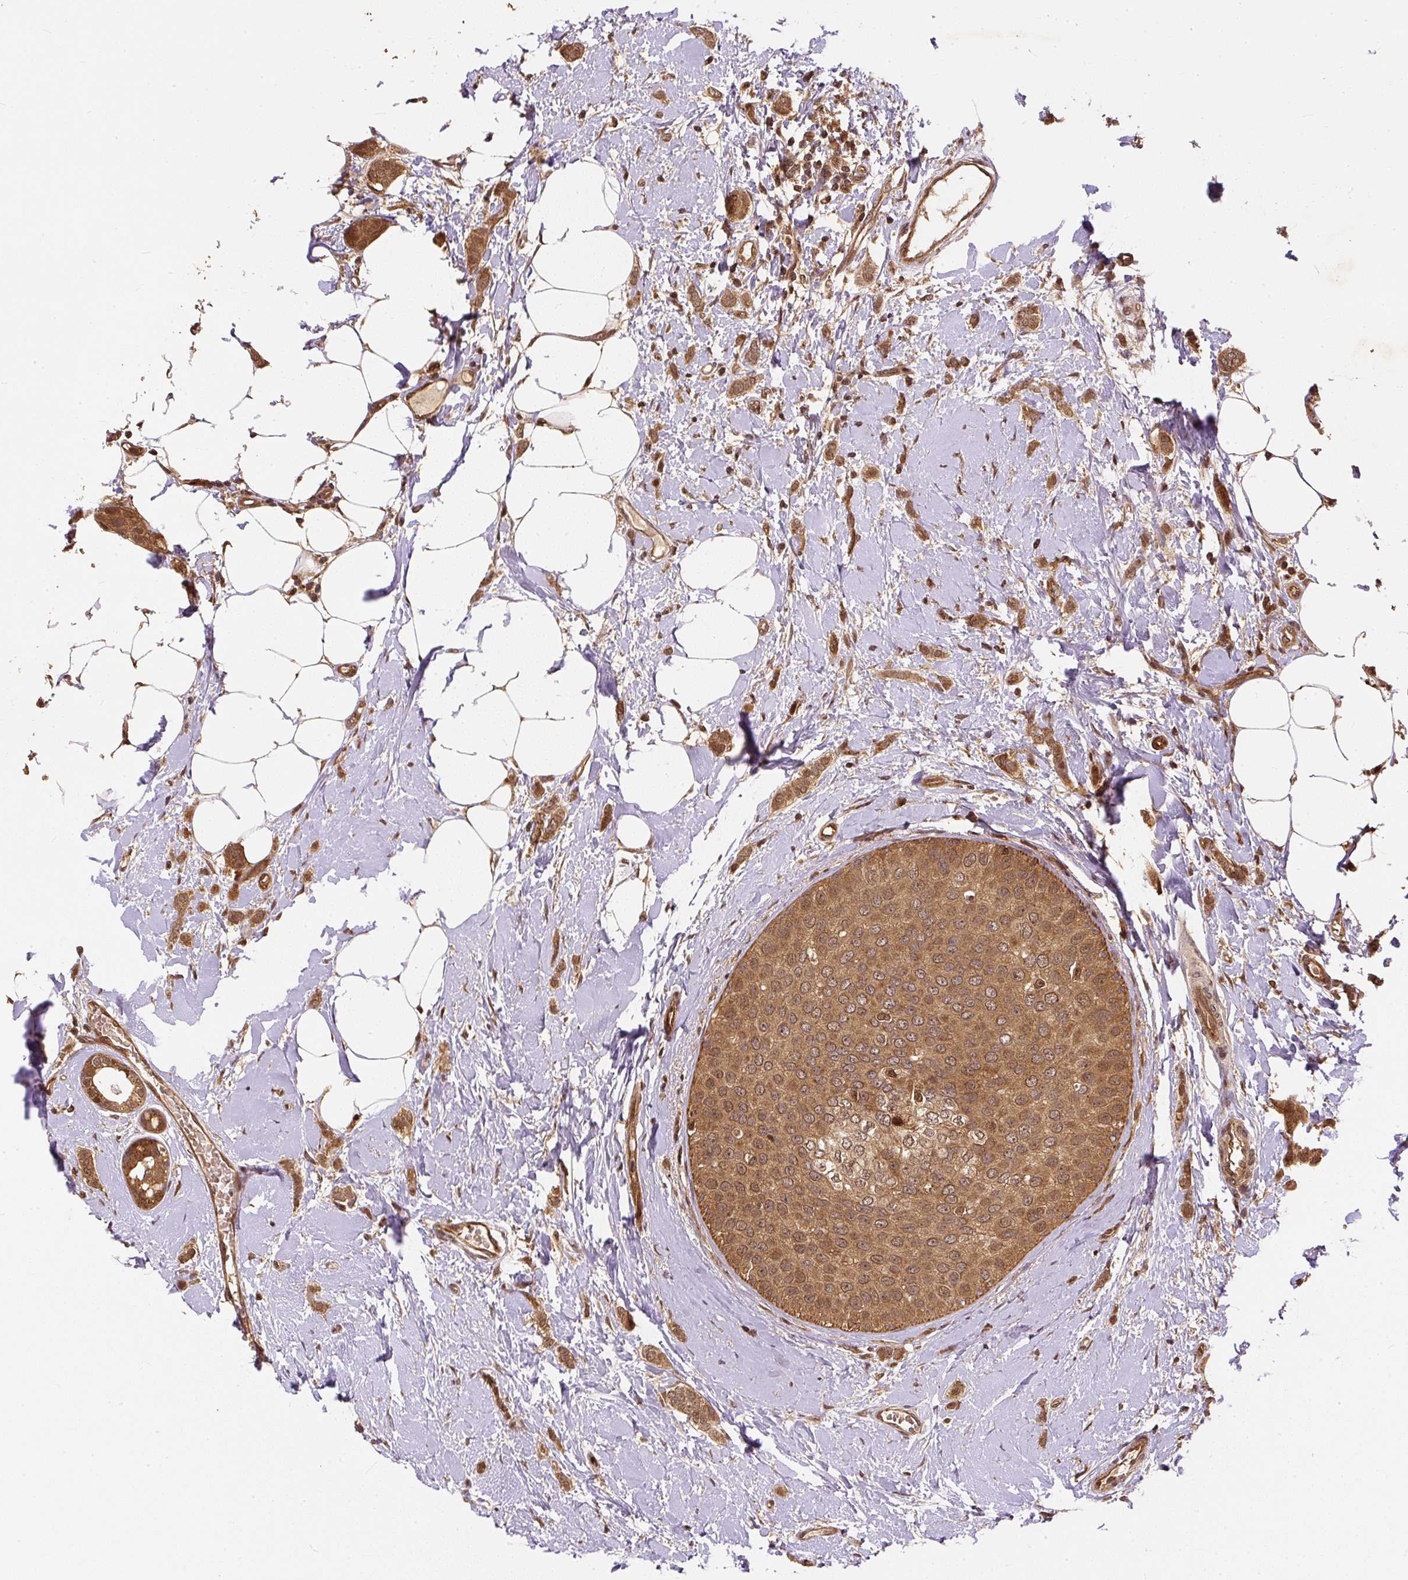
{"staining": {"intensity": "moderate", "quantity": ">75%", "location": "cytoplasmic/membranous,nuclear"}, "tissue": "breast cancer", "cell_type": "Tumor cells", "image_type": "cancer", "snomed": [{"axis": "morphology", "description": "Duct carcinoma"}, {"axis": "topography", "description": "Breast"}], "caption": "About >75% of tumor cells in breast cancer (infiltrating ductal carcinoma) reveal moderate cytoplasmic/membranous and nuclear protein expression as visualized by brown immunohistochemical staining.", "gene": "PSMD1", "patient": {"sex": "female", "age": 72}}